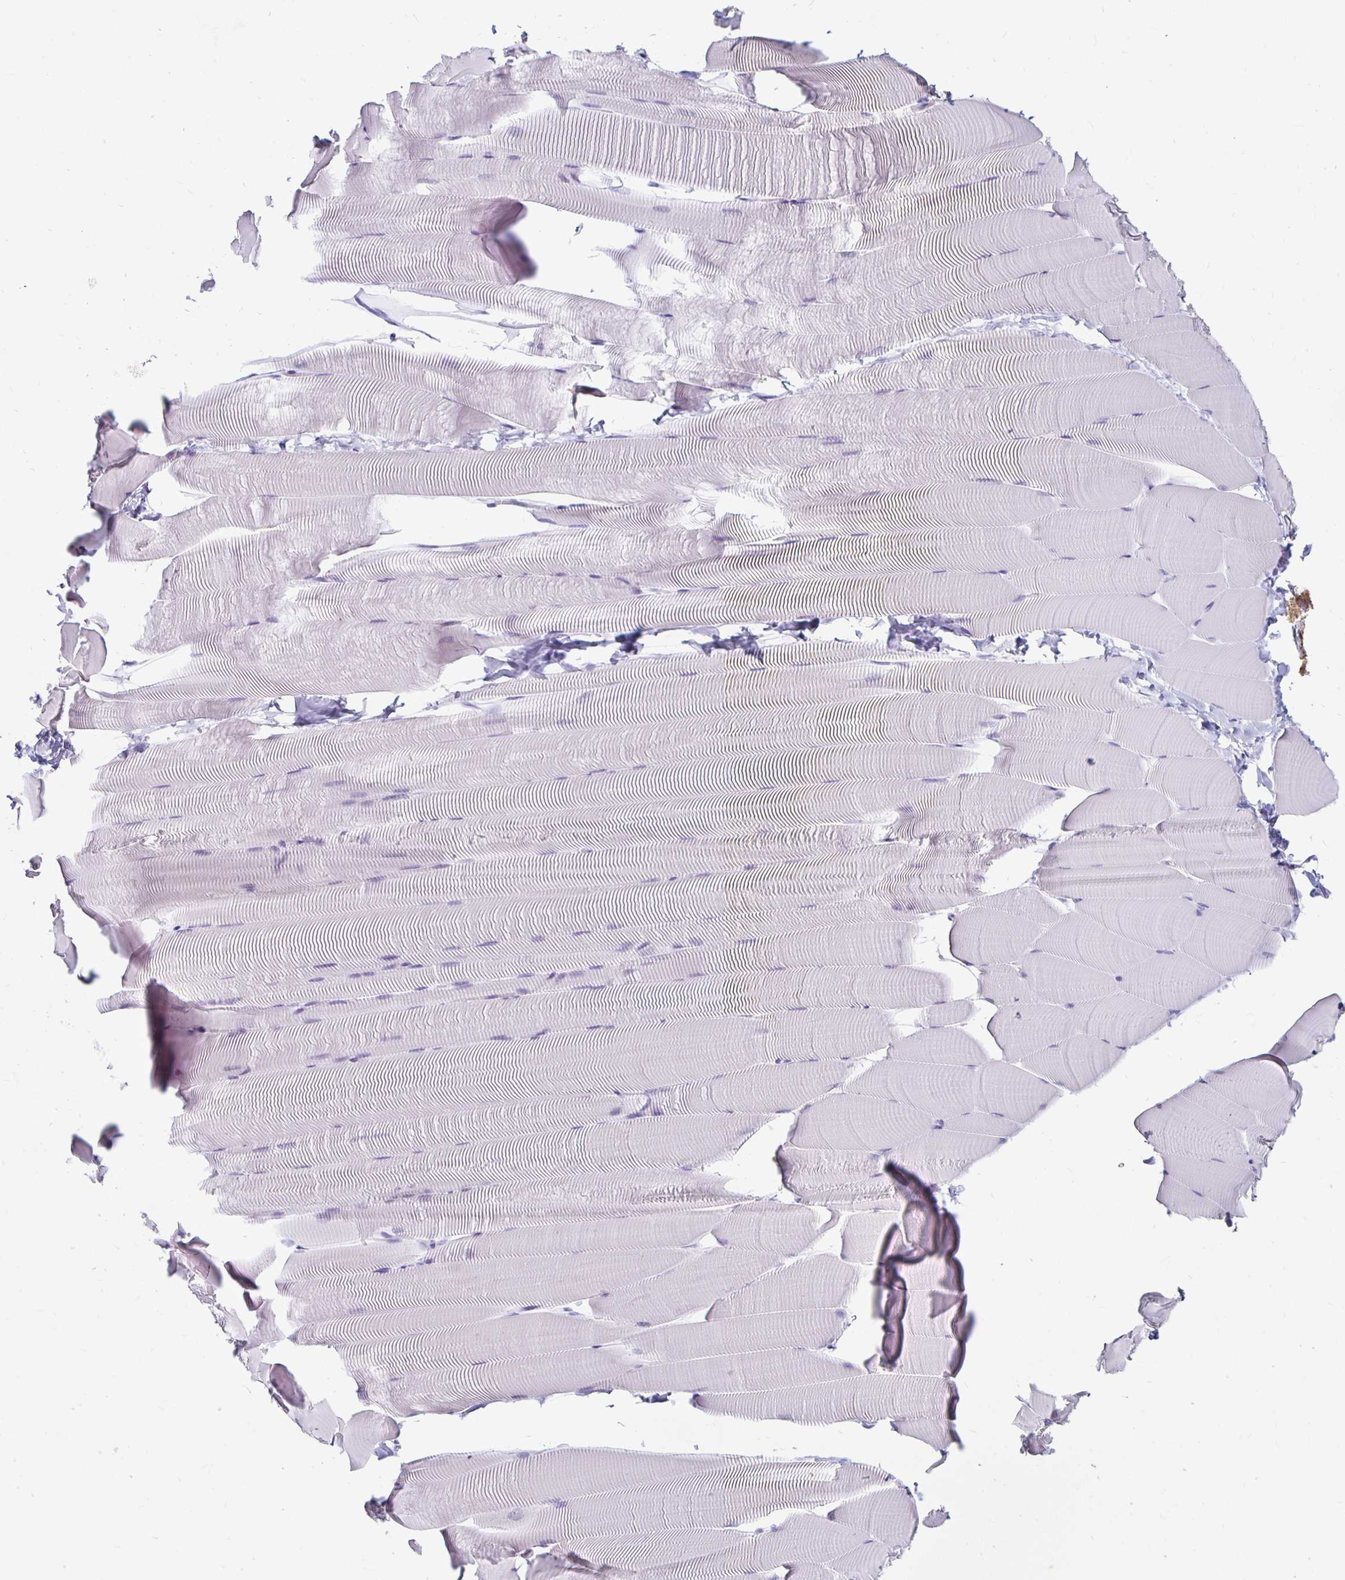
{"staining": {"intensity": "negative", "quantity": "none", "location": "none"}, "tissue": "skeletal muscle", "cell_type": "Myocytes", "image_type": "normal", "snomed": [{"axis": "morphology", "description": "Normal tissue, NOS"}, {"axis": "topography", "description": "Skeletal muscle"}], "caption": "Skeletal muscle stained for a protein using immunohistochemistry exhibits no staining myocytes.", "gene": "KCNQ2", "patient": {"sex": "male", "age": 25}}